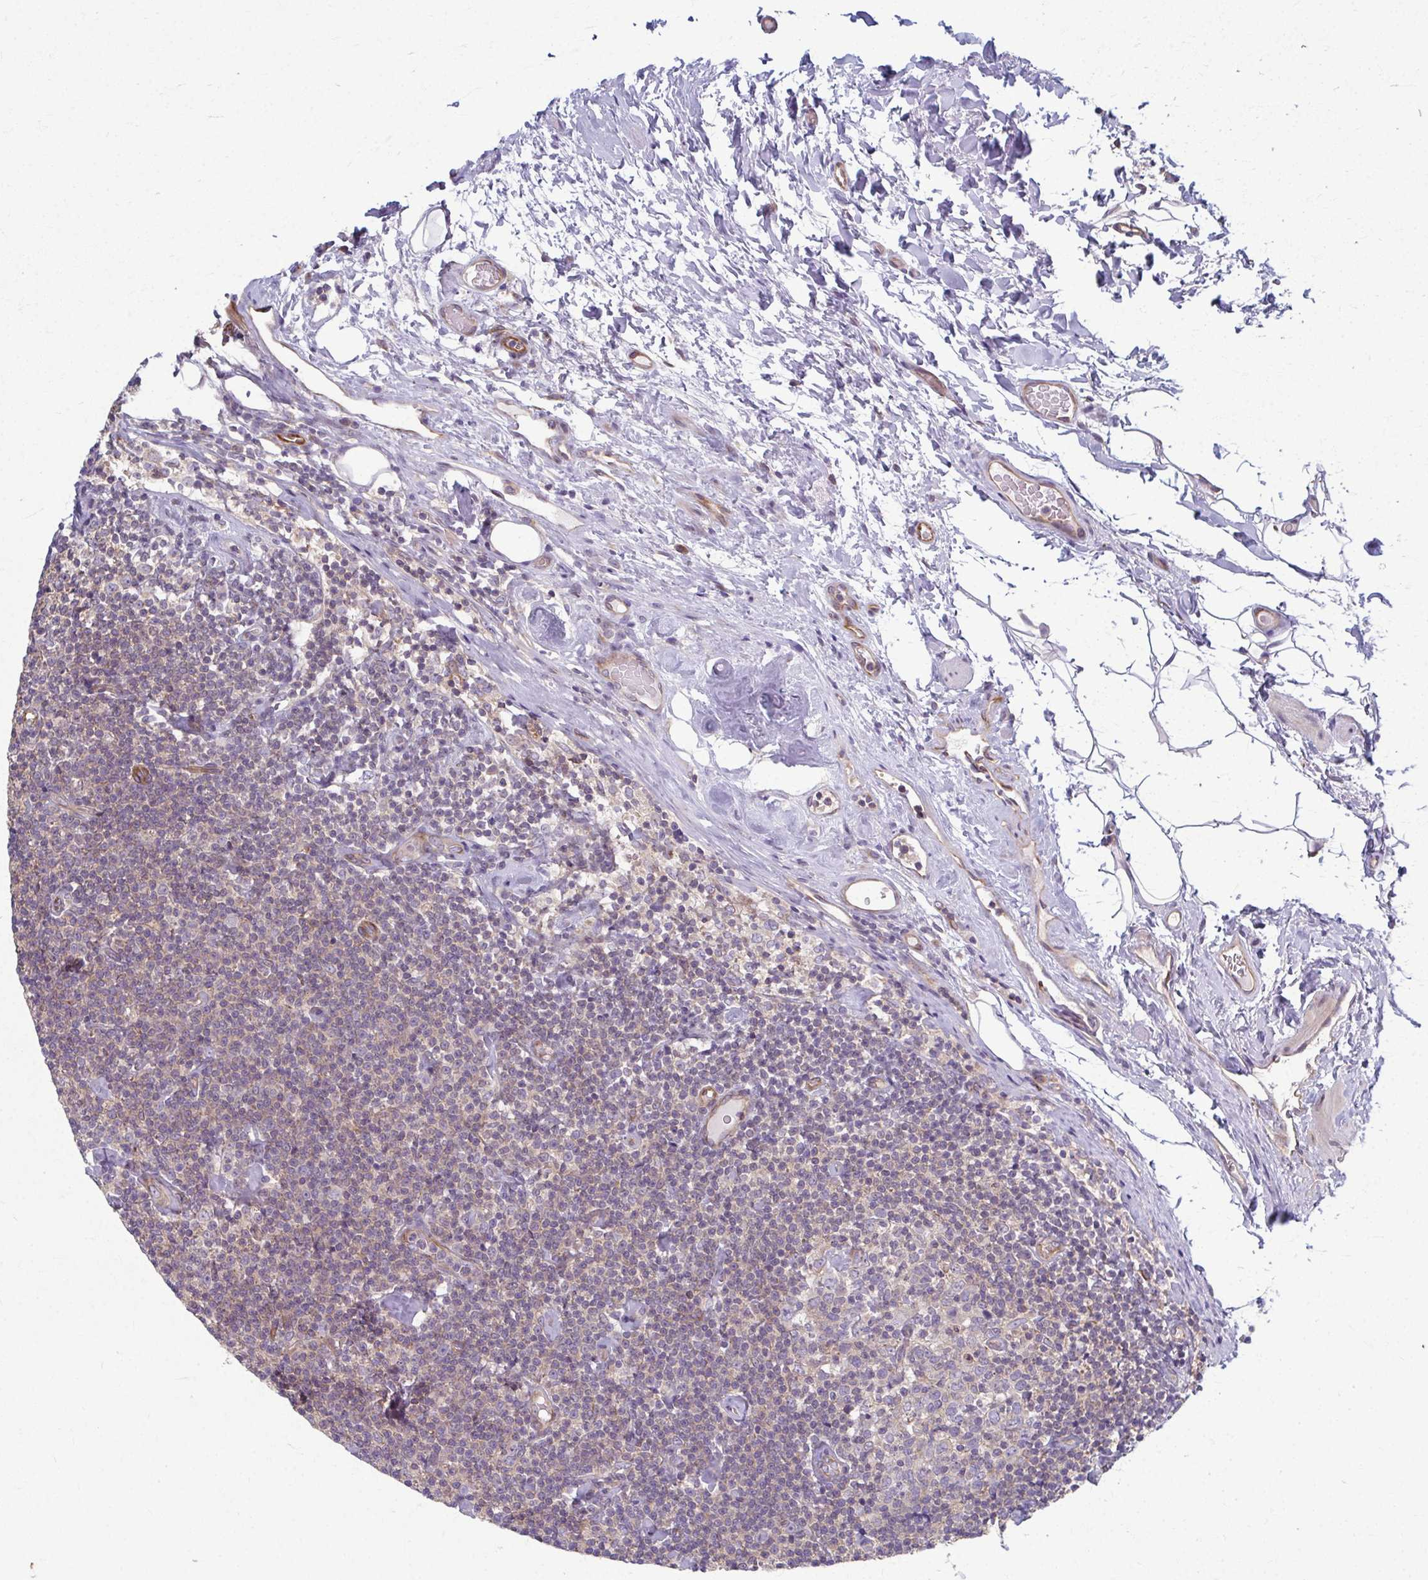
{"staining": {"intensity": "weak", "quantity": "<25%", "location": "cytoplasmic/membranous"}, "tissue": "lymphoma", "cell_type": "Tumor cells", "image_type": "cancer", "snomed": [{"axis": "morphology", "description": "Malignant lymphoma, non-Hodgkin's type, Low grade"}, {"axis": "topography", "description": "Lymph node"}], "caption": "Immunohistochemical staining of human lymphoma exhibits no significant staining in tumor cells.", "gene": "EID2B", "patient": {"sex": "male", "age": 81}}